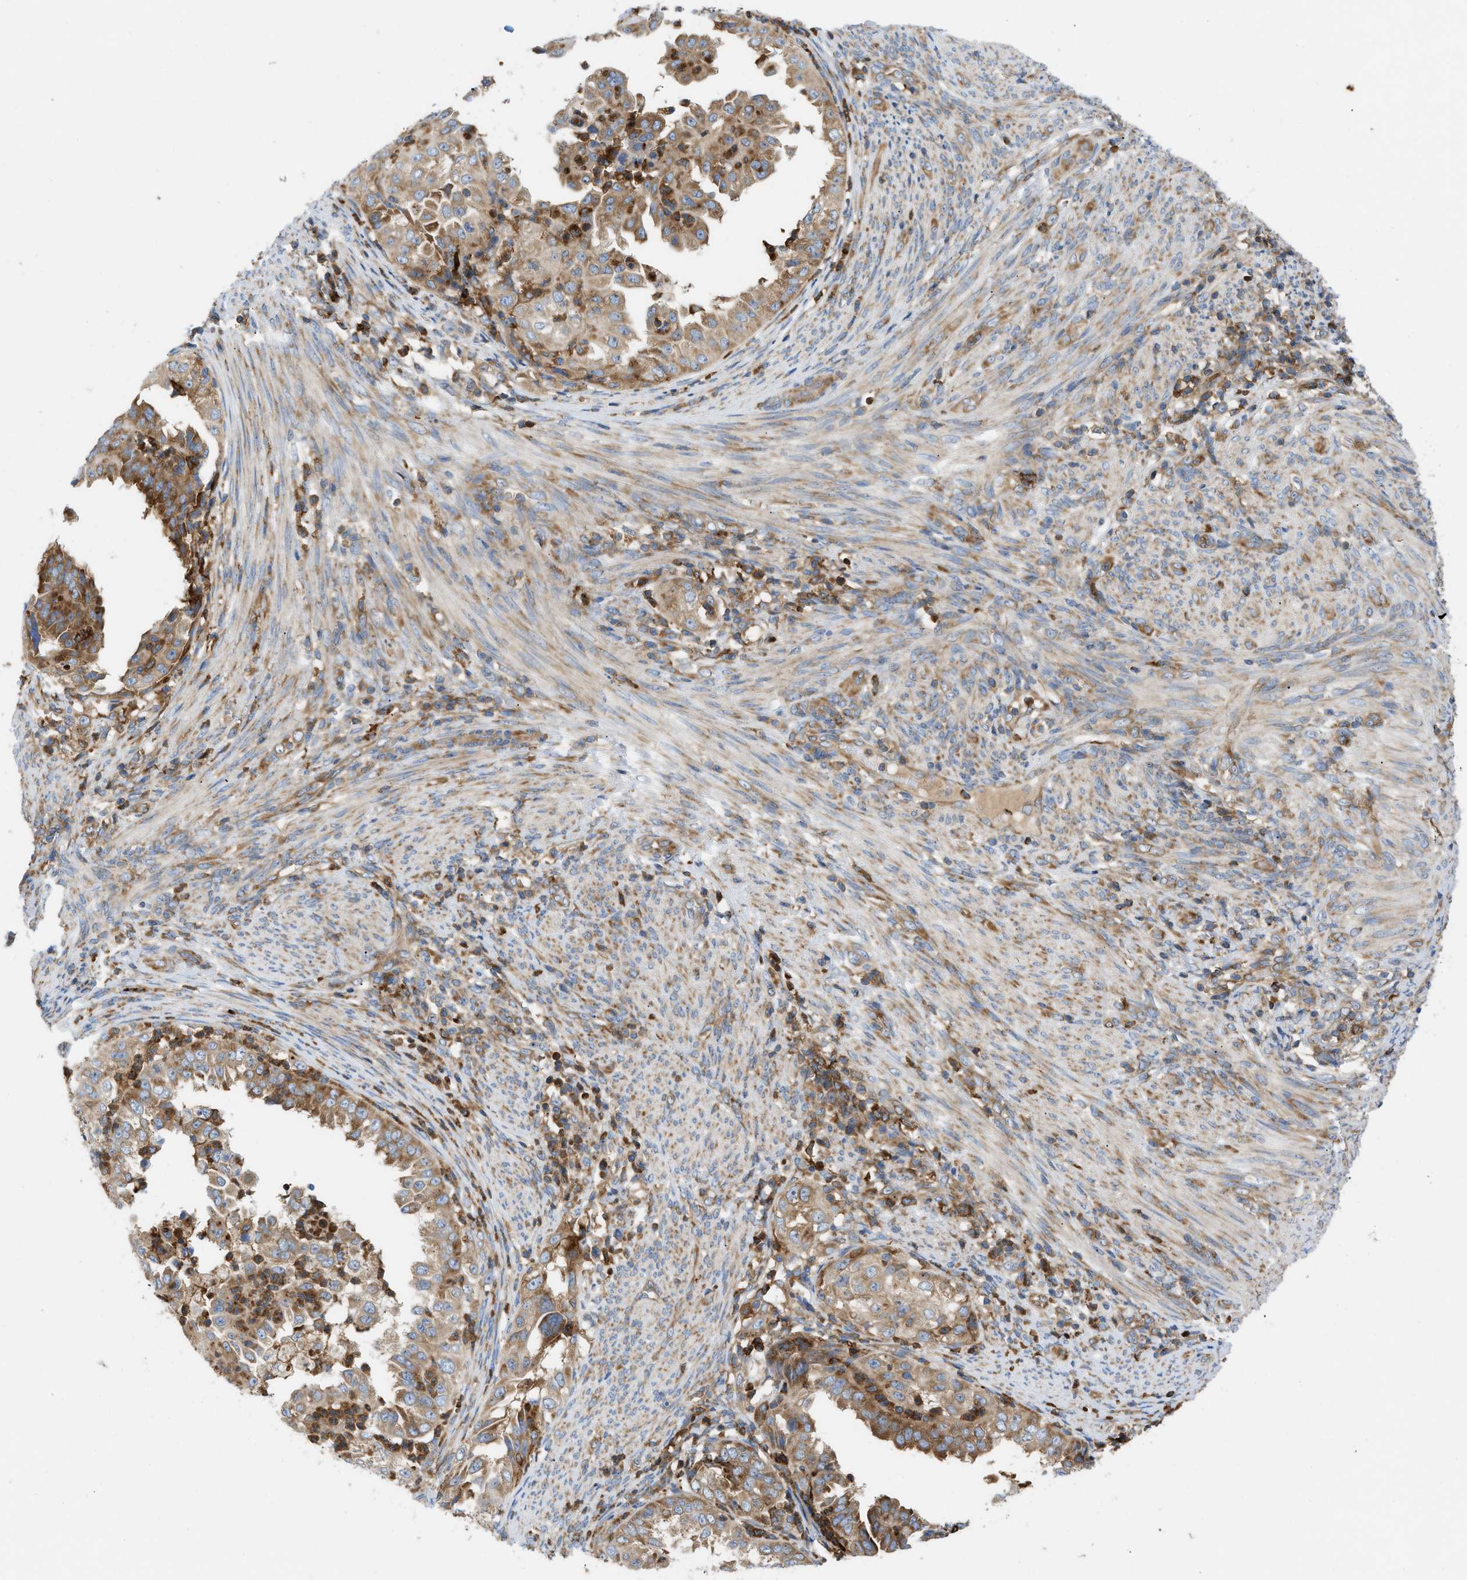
{"staining": {"intensity": "moderate", "quantity": ">75%", "location": "cytoplasmic/membranous"}, "tissue": "endometrial cancer", "cell_type": "Tumor cells", "image_type": "cancer", "snomed": [{"axis": "morphology", "description": "Adenocarcinoma, NOS"}, {"axis": "topography", "description": "Endometrium"}], "caption": "Endometrial cancer stained with a protein marker exhibits moderate staining in tumor cells.", "gene": "GPAT4", "patient": {"sex": "female", "age": 85}}